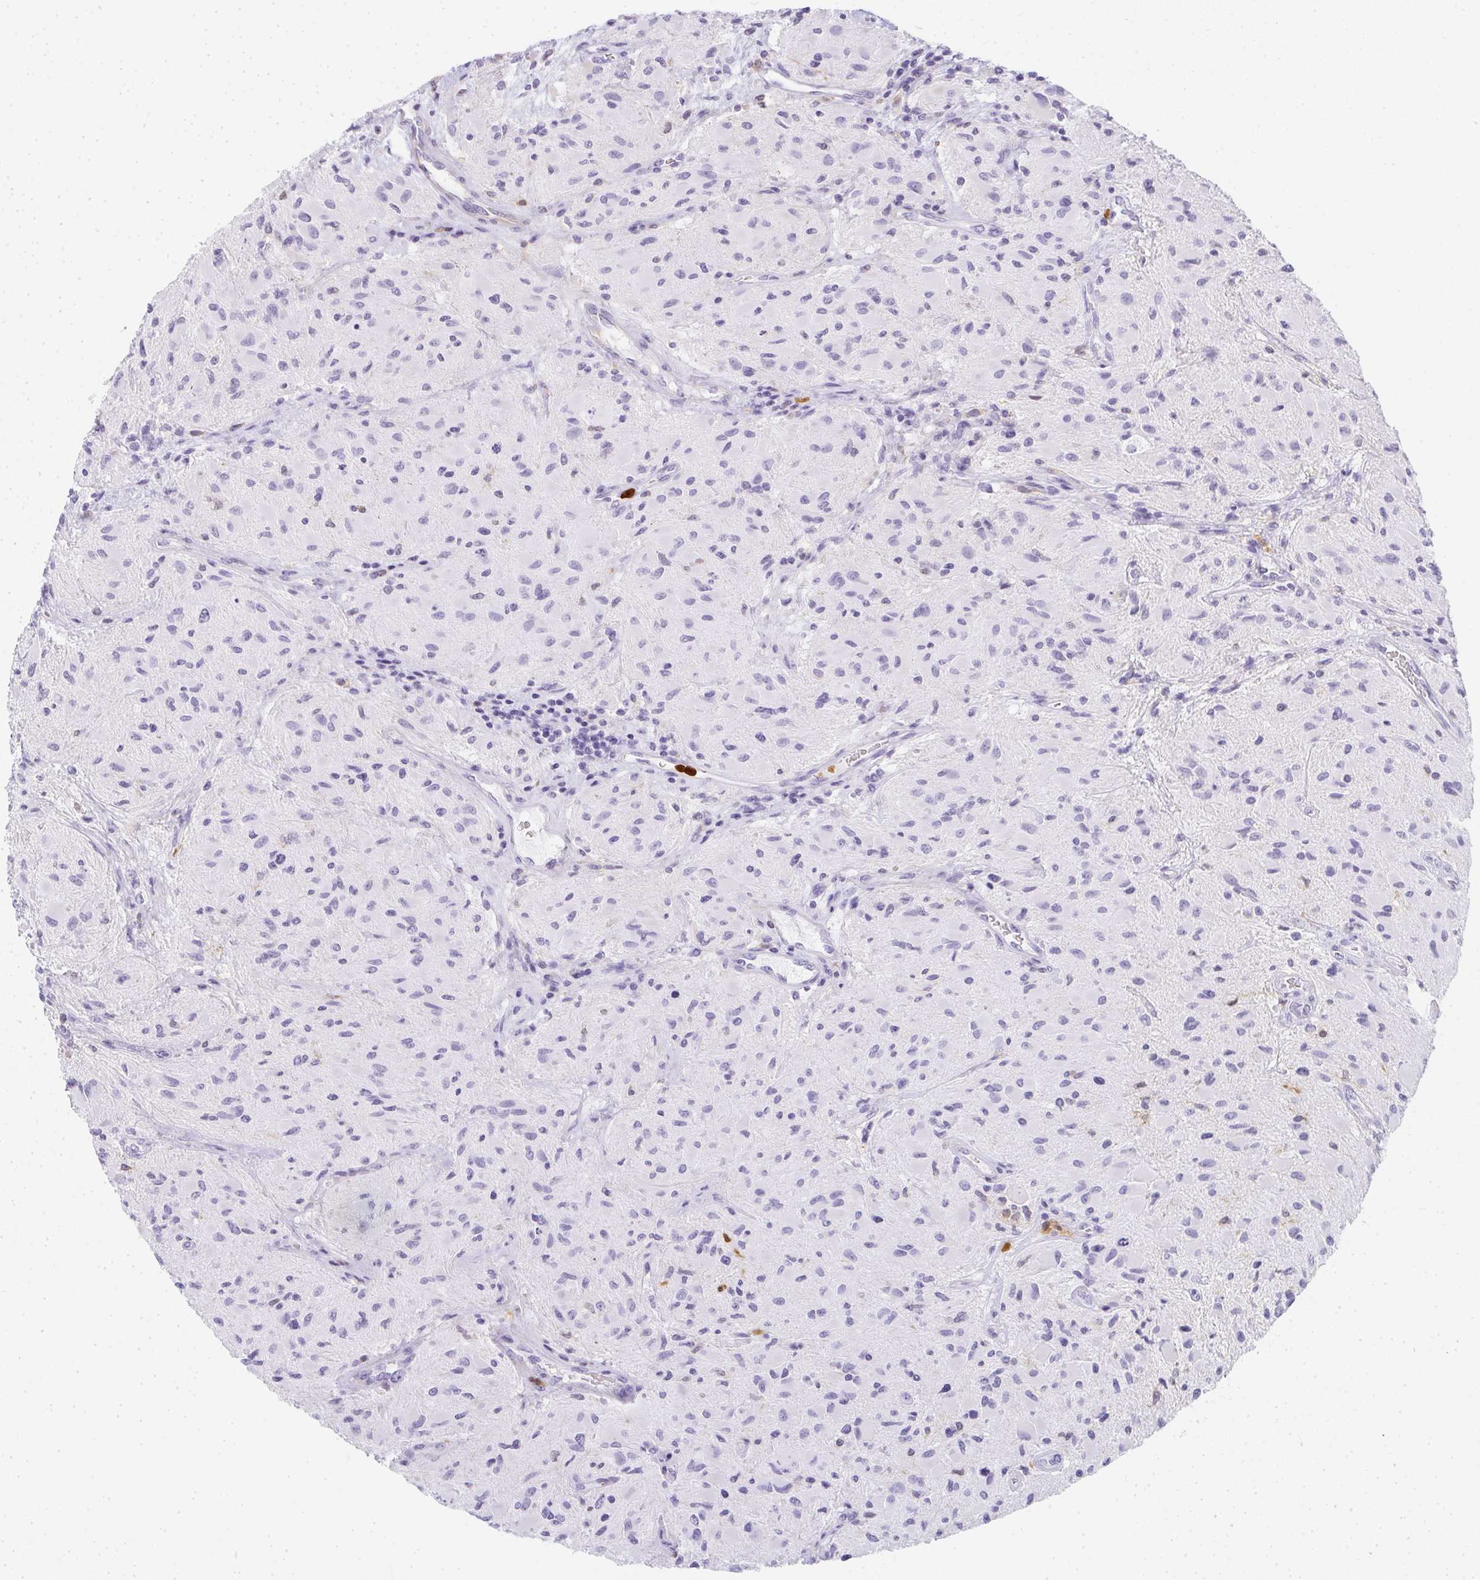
{"staining": {"intensity": "negative", "quantity": "none", "location": "none"}, "tissue": "glioma", "cell_type": "Tumor cells", "image_type": "cancer", "snomed": [{"axis": "morphology", "description": "Glioma, malignant, High grade"}, {"axis": "topography", "description": "Brain"}], "caption": "There is no significant positivity in tumor cells of malignant glioma (high-grade). The staining was performed using DAB to visualize the protein expression in brown, while the nuclei were stained in blue with hematoxylin (Magnification: 20x).", "gene": "HK3", "patient": {"sex": "female", "age": 65}}